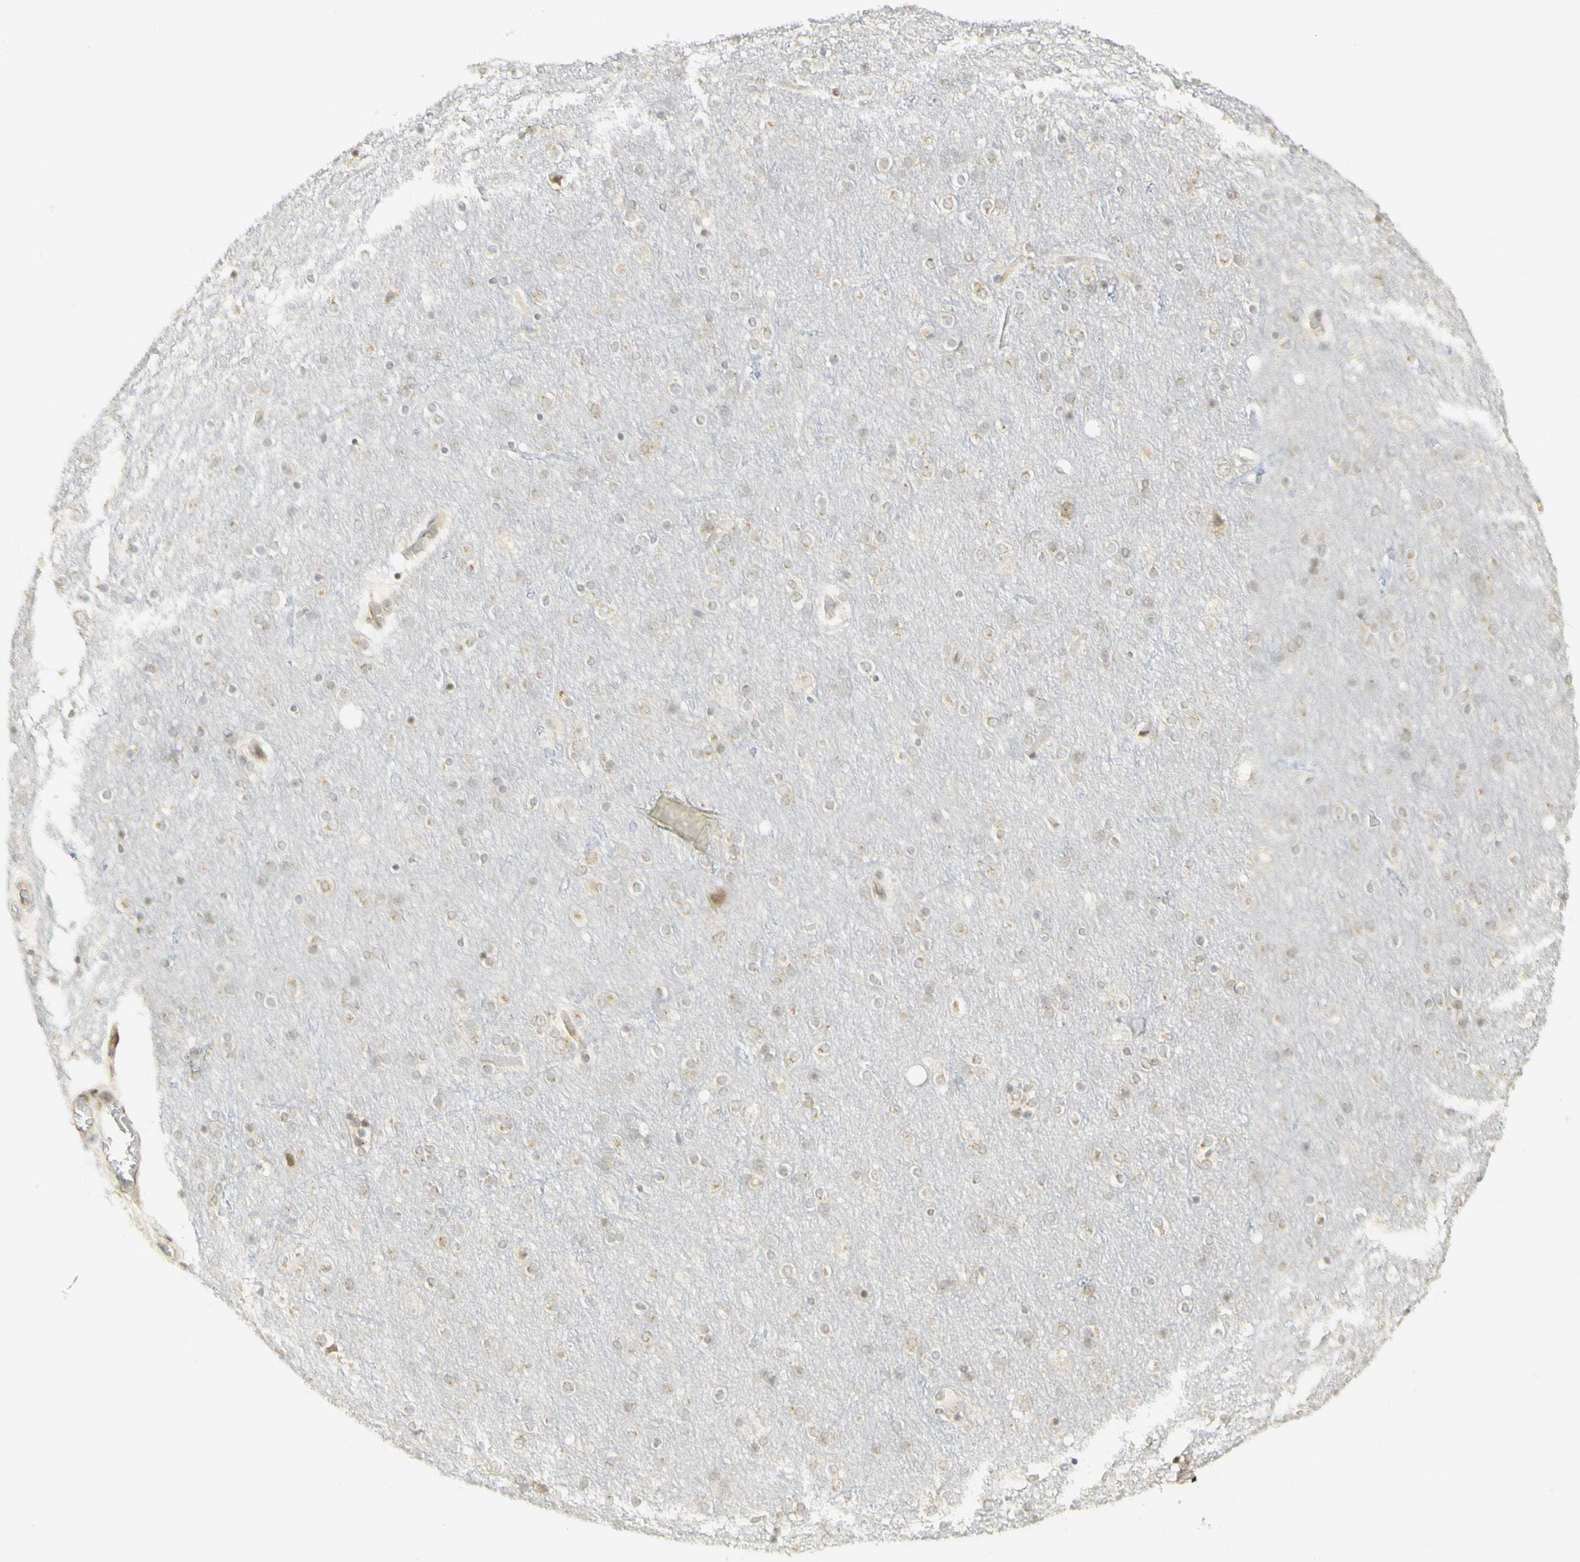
{"staining": {"intensity": "negative", "quantity": "none", "location": "none"}, "tissue": "cerebral cortex", "cell_type": "Endothelial cells", "image_type": "normal", "snomed": [{"axis": "morphology", "description": "Normal tissue, NOS"}, {"axis": "topography", "description": "Cerebral cortex"}], "caption": "IHC histopathology image of normal human cerebral cortex stained for a protein (brown), which exhibits no staining in endothelial cells. (Brightfield microscopy of DAB (3,3'-diaminobenzidine) IHC at high magnification).", "gene": "KIF11", "patient": {"sex": "female", "age": 54}}